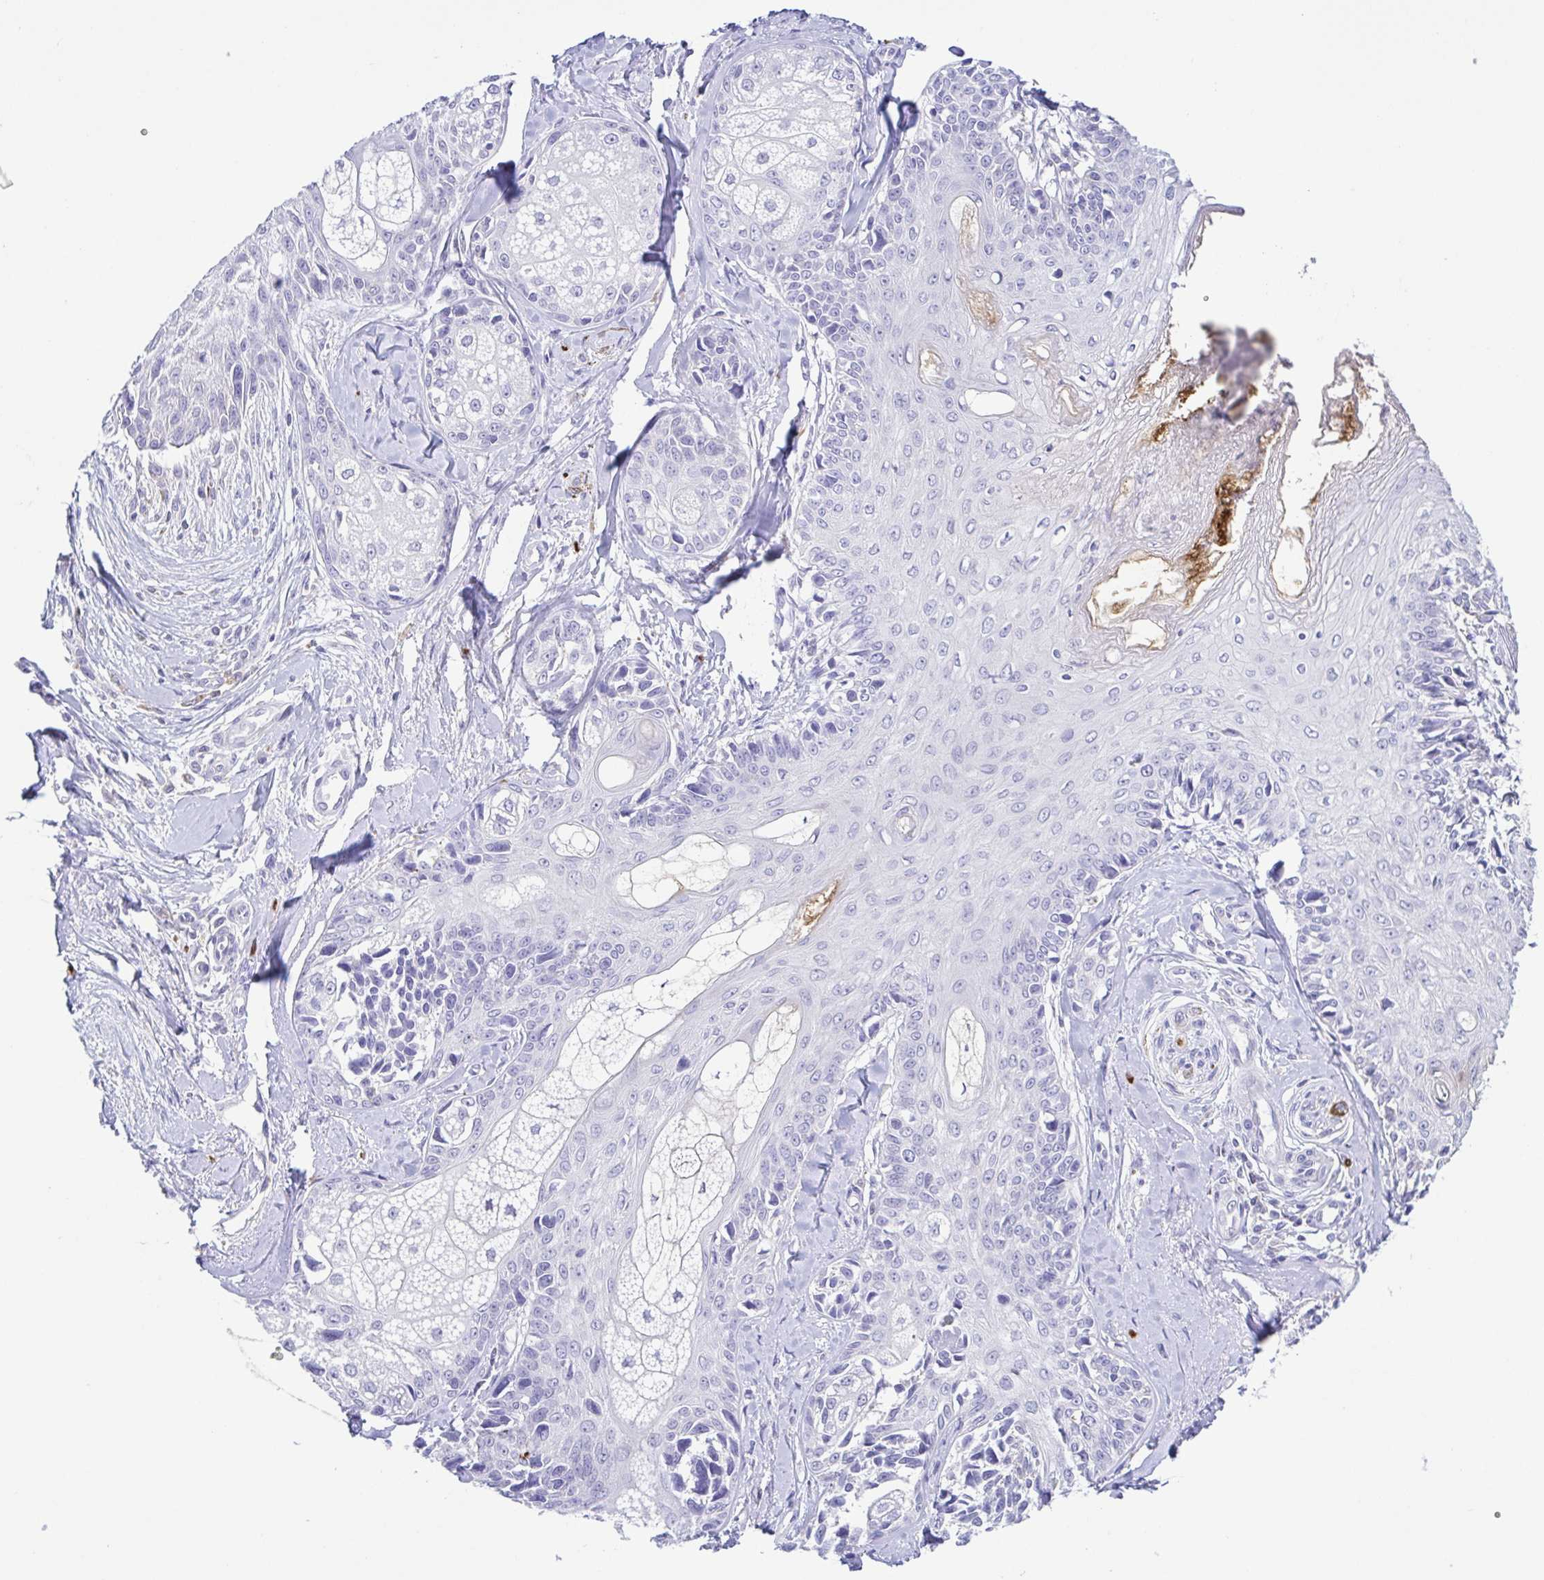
{"staining": {"intensity": "negative", "quantity": "none", "location": "none"}, "tissue": "melanoma", "cell_type": "Tumor cells", "image_type": "cancer", "snomed": [{"axis": "morphology", "description": "Malignant melanoma, NOS"}, {"axis": "topography", "description": "Skin"}], "caption": "This is a histopathology image of IHC staining of melanoma, which shows no staining in tumor cells.", "gene": "PGLYRP1", "patient": {"sex": "female", "age": 86}}